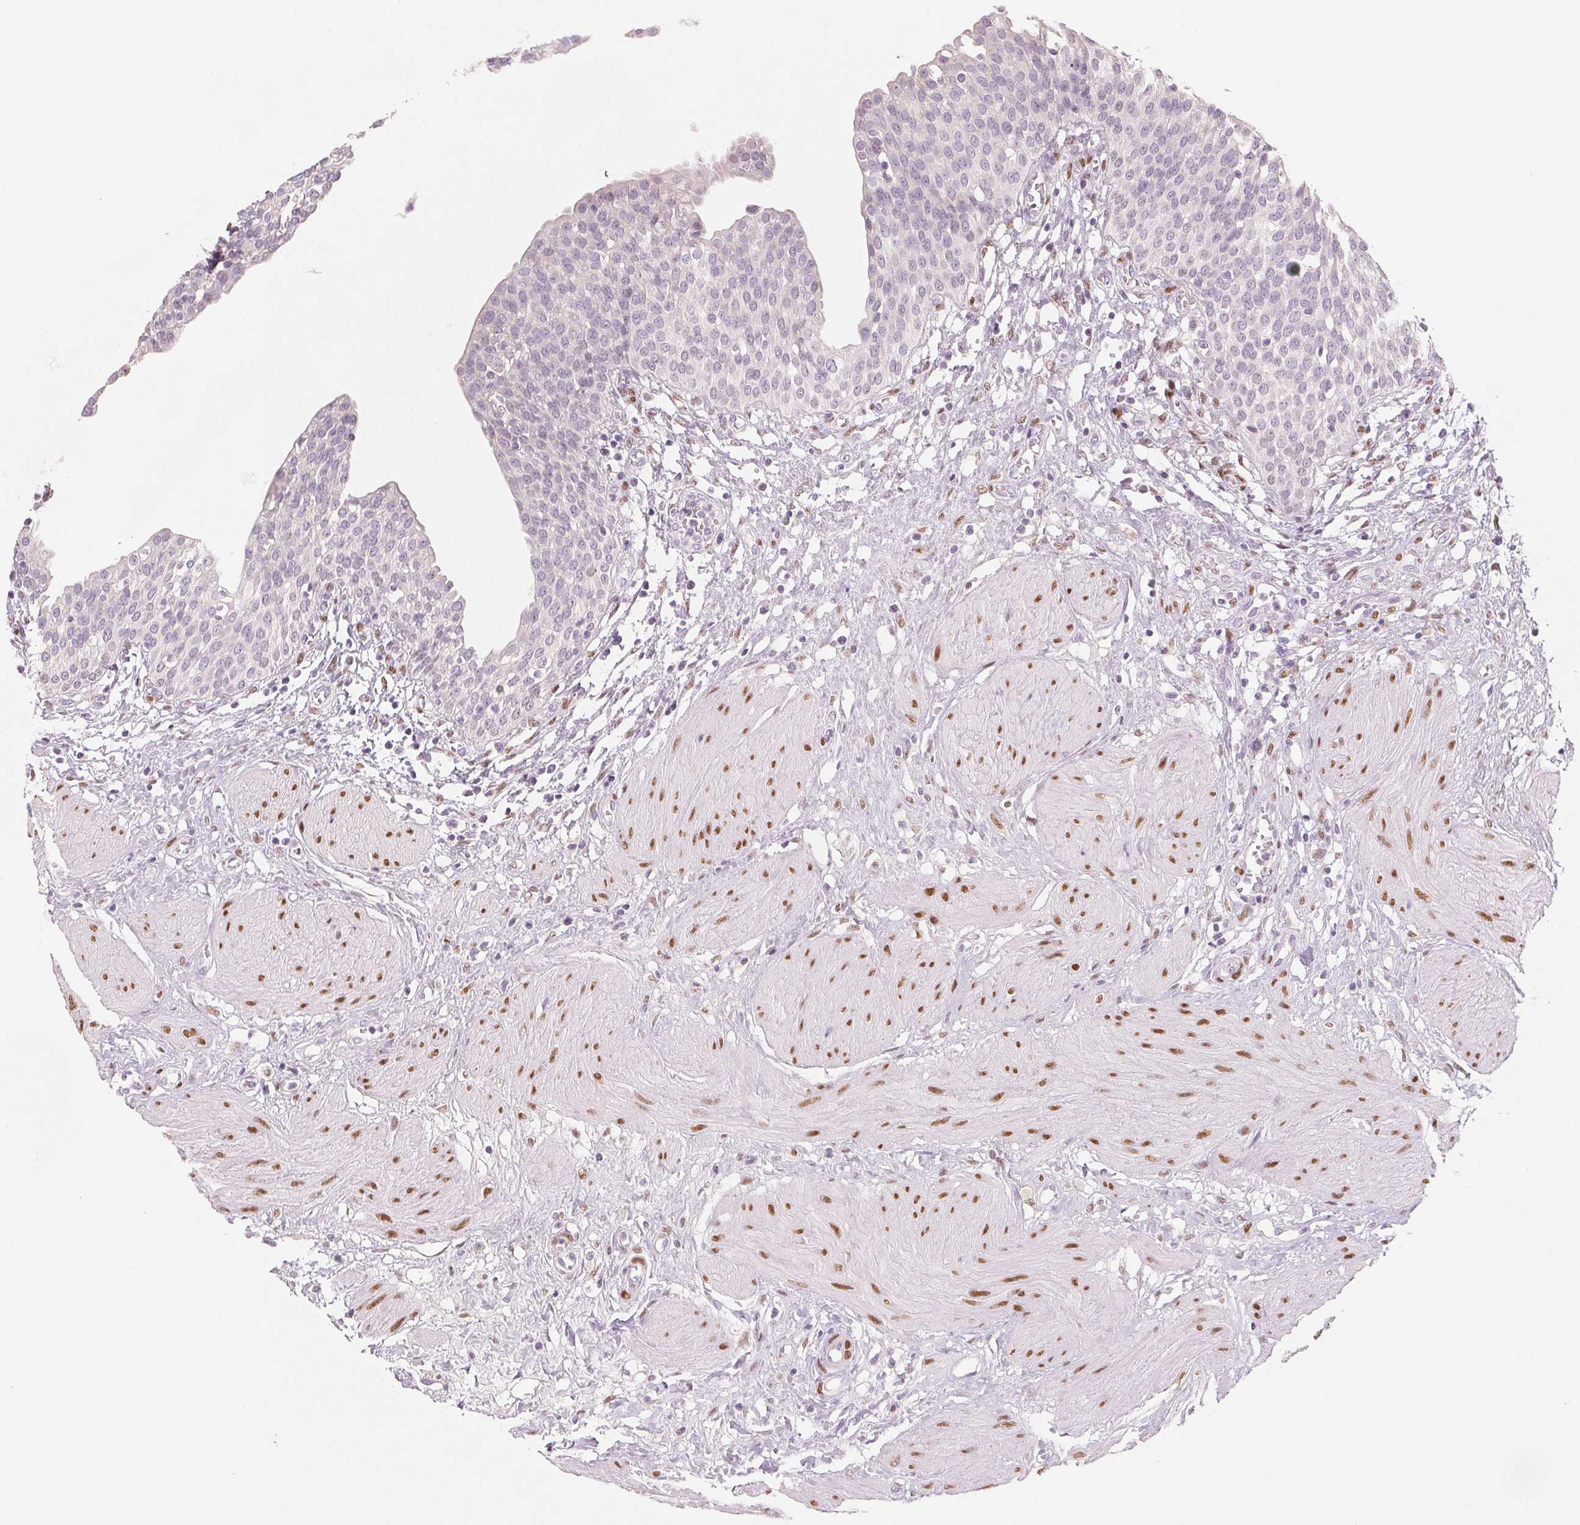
{"staining": {"intensity": "negative", "quantity": "none", "location": "none"}, "tissue": "urinary bladder", "cell_type": "Urothelial cells", "image_type": "normal", "snomed": [{"axis": "morphology", "description": "Normal tissue, NOS"}, {"axis": "topography", "description": "Urinary bladder"}], "caption": "Immunohistochemical staining of benign urinary bladder displays no significant positivity in urothelial cells. (Brightfield microscopy of DAB (3,3'-diaminobenzidine) immunohistochemistry (IHC) at high magnification).", "gene": "SMARCD3", "patient": {"sex": "male", "age": 55}}